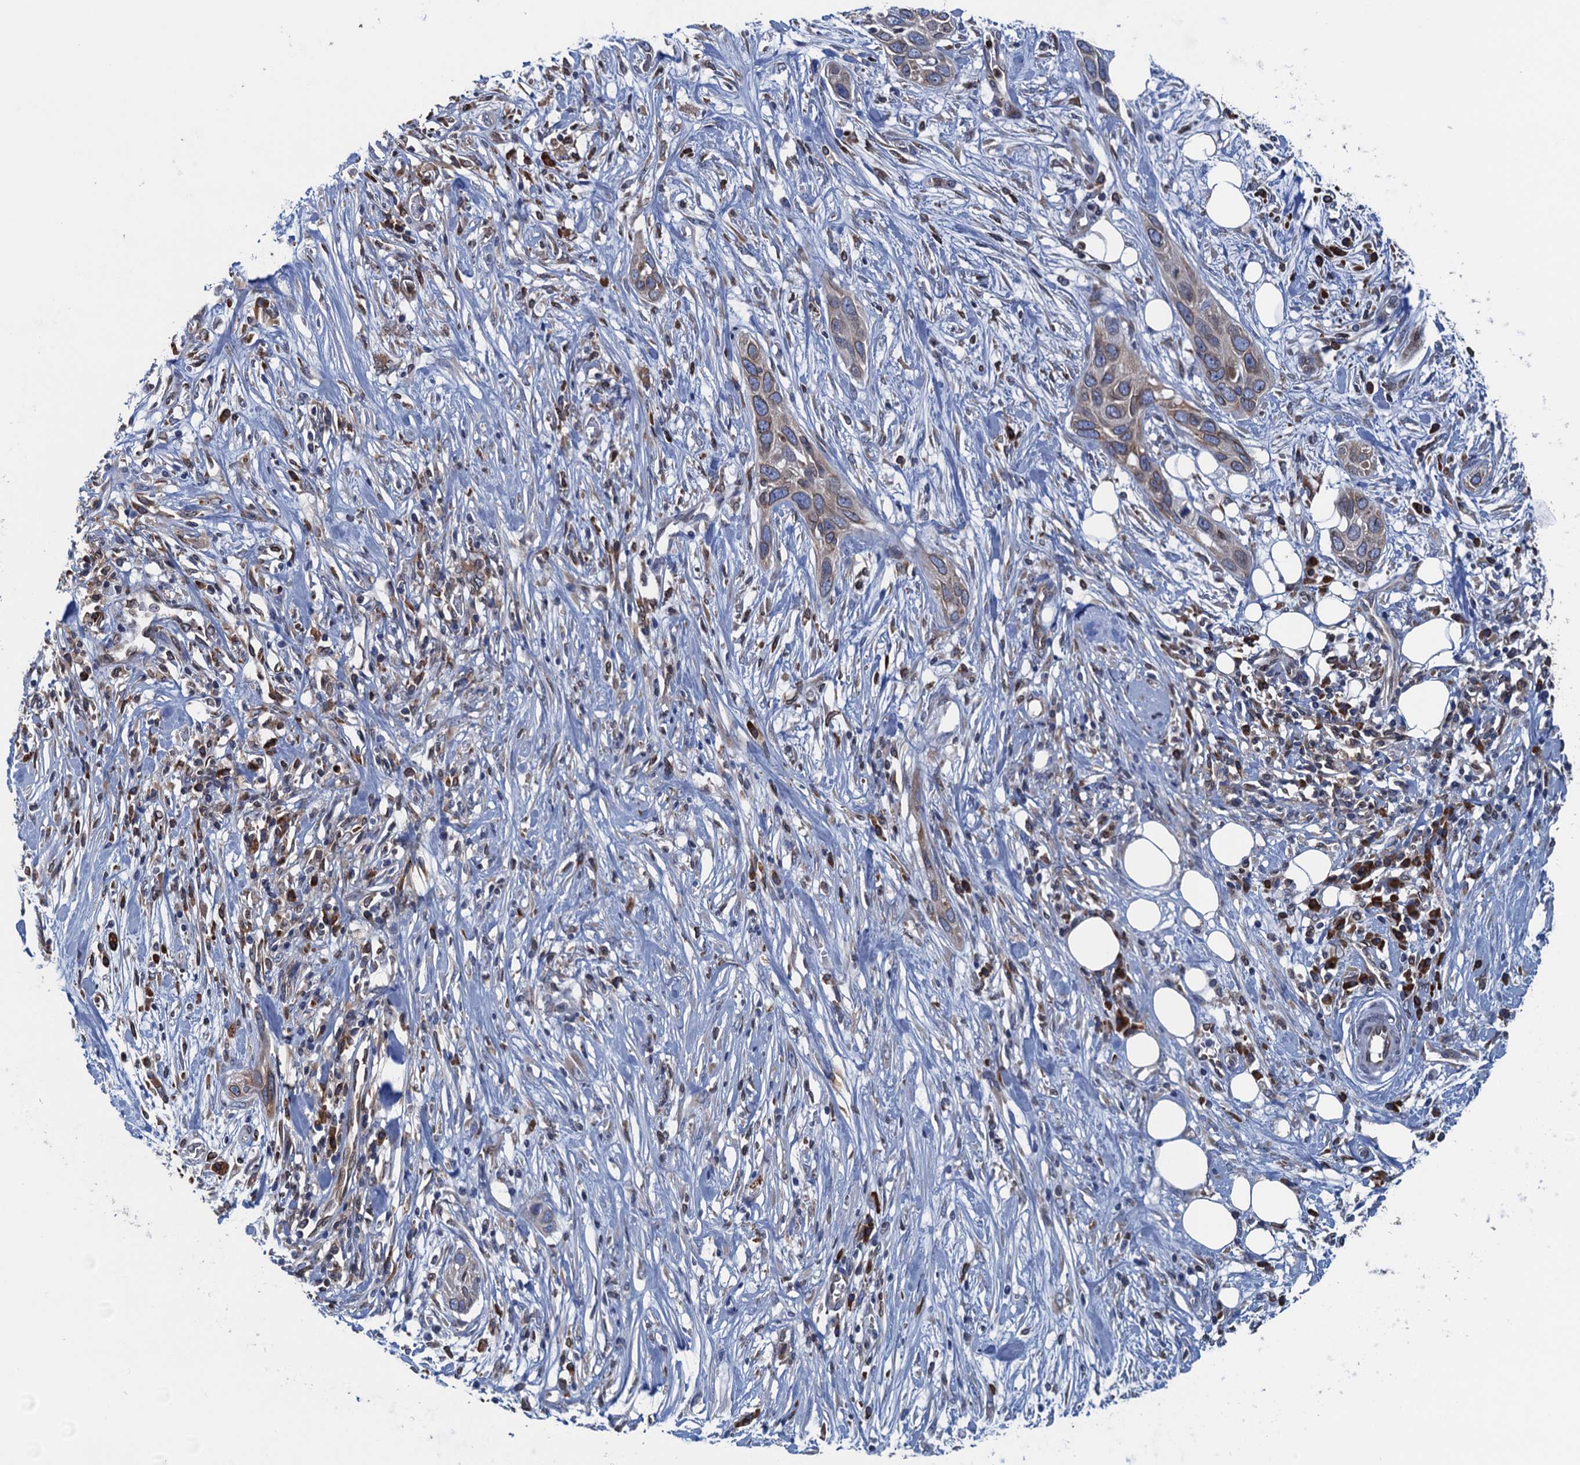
{"staining": {"intensity": "weak", "quantity": "<25%", "location": "cytoplasmic/membranous"}, "tissue": "pancreatic cancer", "cell_type": "Tumor cells", "image_type": "cancer", "snomed": [{"axis": "morphology", "description": "Adenocarcinoma, NOS"}, {"axis": "topography", "description": "Pancreas"}], "caption": "This micrograph is of pancreatic cancer (adenocarcinoma) stained with immunohistochemistry (IHC) to label a protein in brown with the nuclei are counter-stained blue. There is no staining in tumor cells. (Immunohistochemistry (ihc), brightfield microscopy, high magnification).", "gene": "TMEM205", "patient": {"sex": "female", "age": 60}}